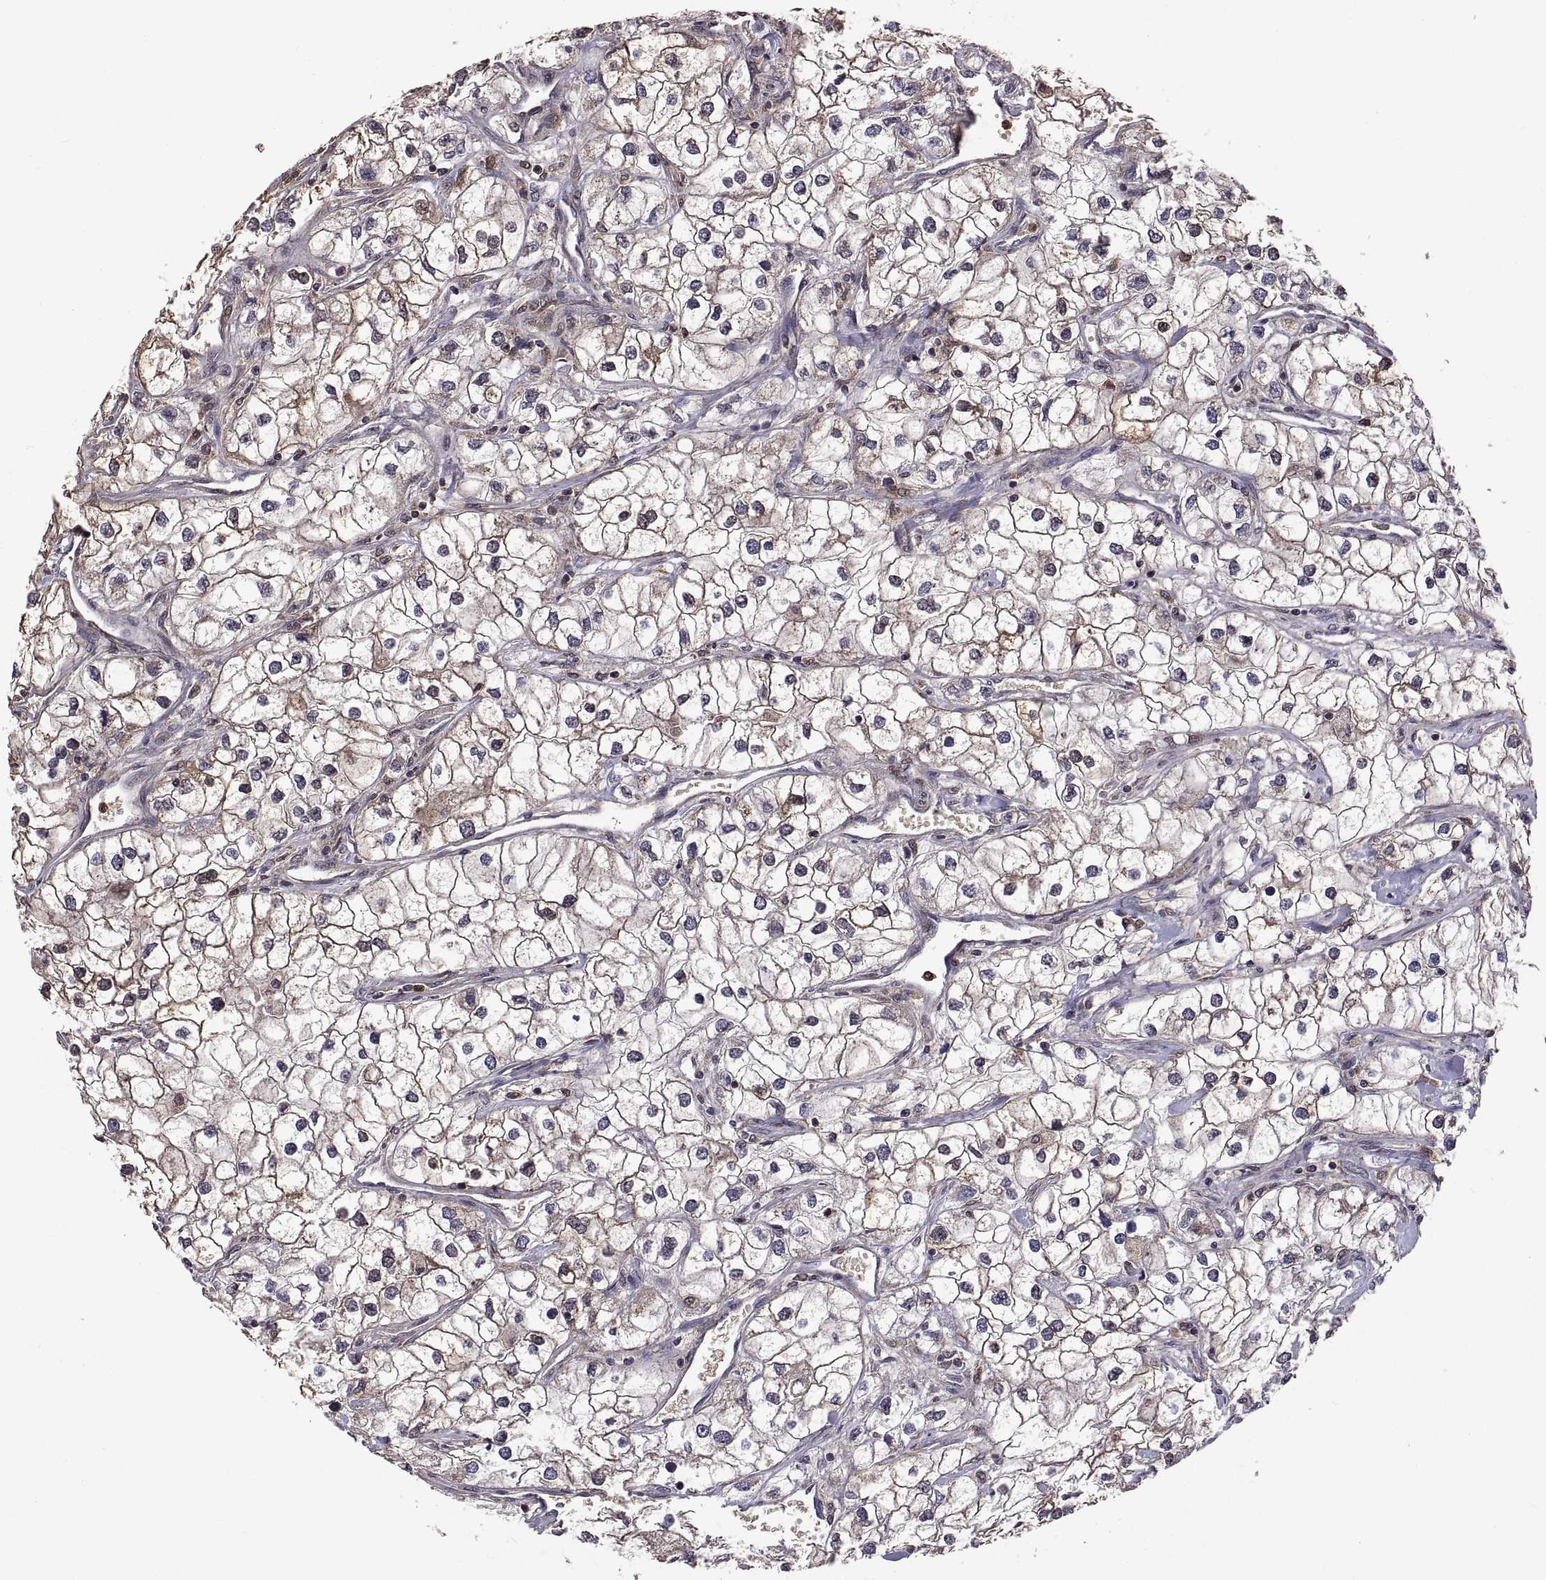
{"staining": {"intensity": "weak", "quantity": "25%-75%", "location": "cytoplasmic/membranous"}, "tissue": "renal cancer", "cell_type": "Tumor cells", "image_type": "cancer", "snomed": [{"axis": "morphology", "description": "Adenocarcinoma, NOS"}, {"axis": "topography", "description": "Kidney"}], "caption": "Renal adenocarcinoma was stained to show a protein in brown. There is low levels of weak cytoplasmic/membranous expression in about 25%-75% of tumor cells. The staining was performed using DAB (3,3'-diaminobenzidine) to visualize the protein expression in brown, while the nuclei were stained in blue with hematoxylin (Magnification: 20x).", "gene": "ZNRF2", "patient": {"sex": "male", "age": 59}}